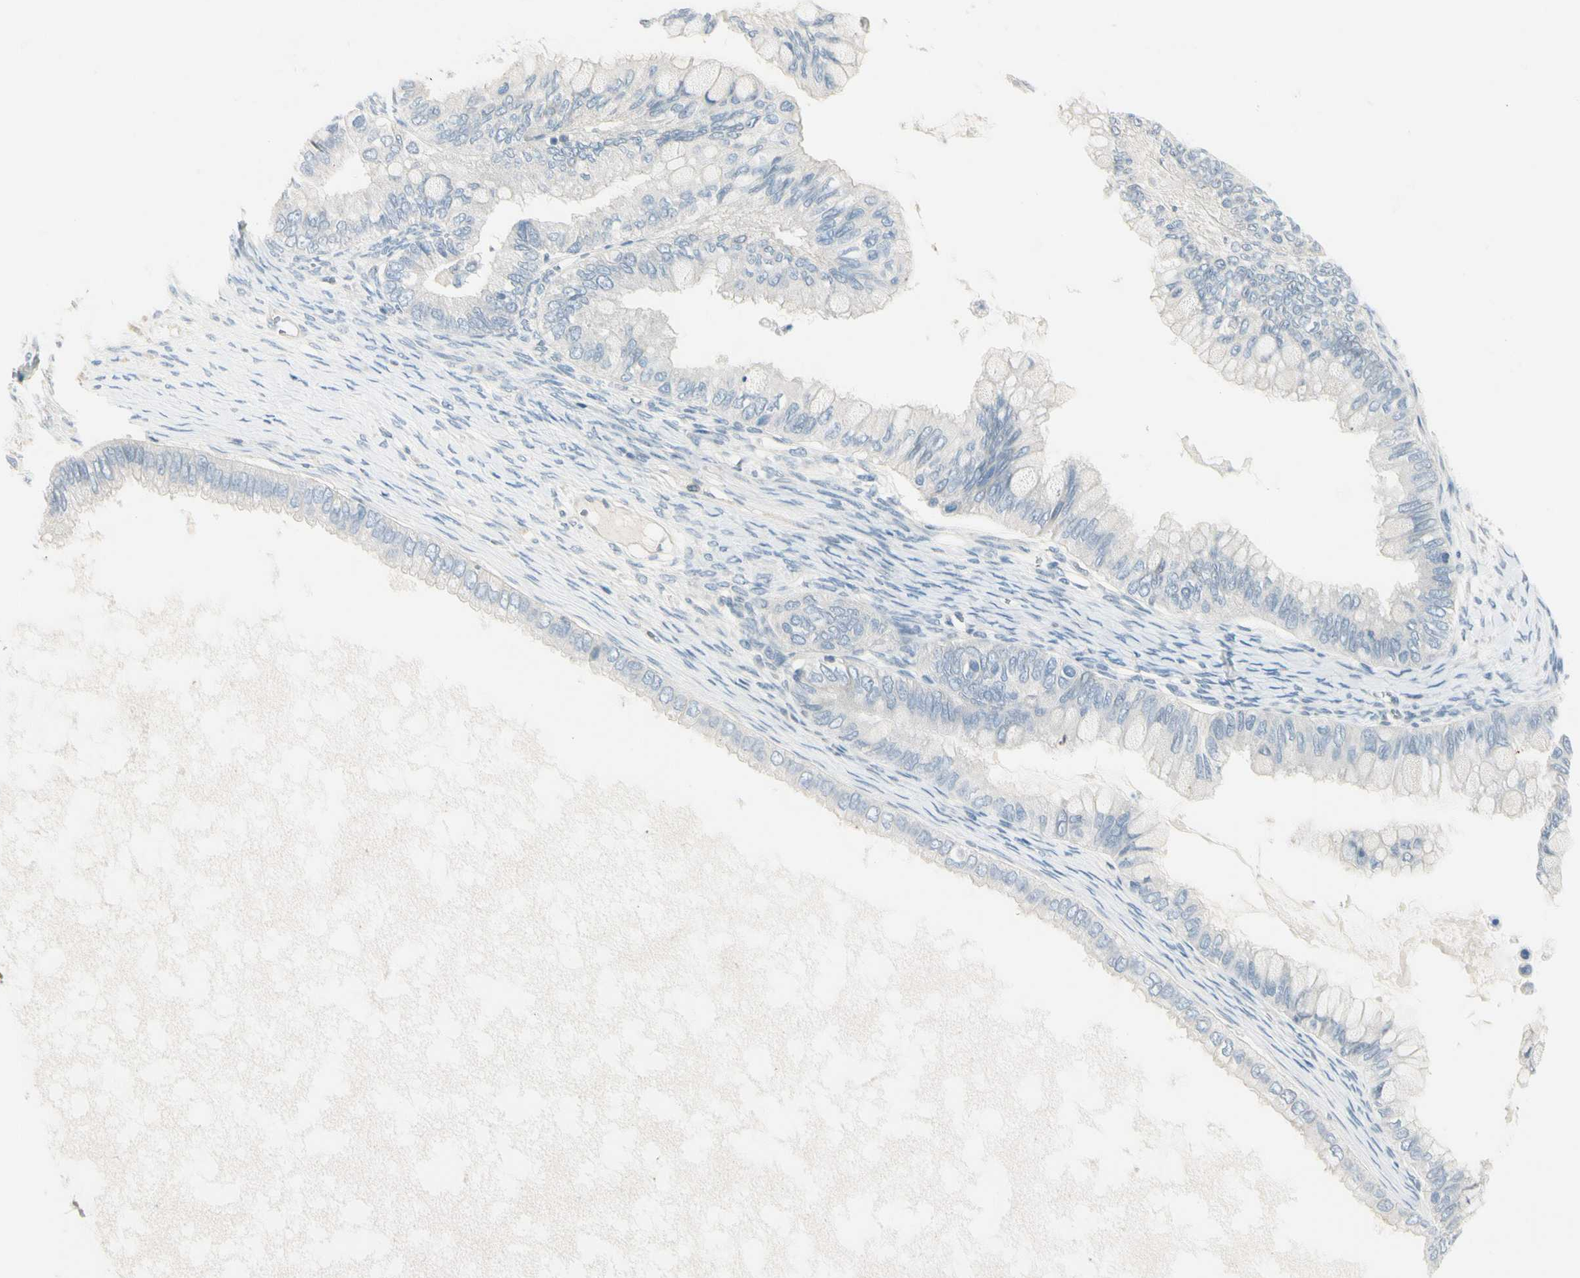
{"staining": {"intensity": "negative", "quantity": "none", "location": "none"}, "tissue": "ovarian cancer", "cell_type": "Tumor cells", "image_type": "cancer", "snomed": [{"axis": "morphology", "description": "Cystadenocarcinoma, mucinous, NOS"}, {"axis": "topography", "description": "Ovary"}], "caption": "Ovarian mucinous cystadenocarcinoma stained for a protein using IHC displays no positivity tumor cells.", "gene": "CYP2E1", "patient": {"sex": "female", "age": 80}}